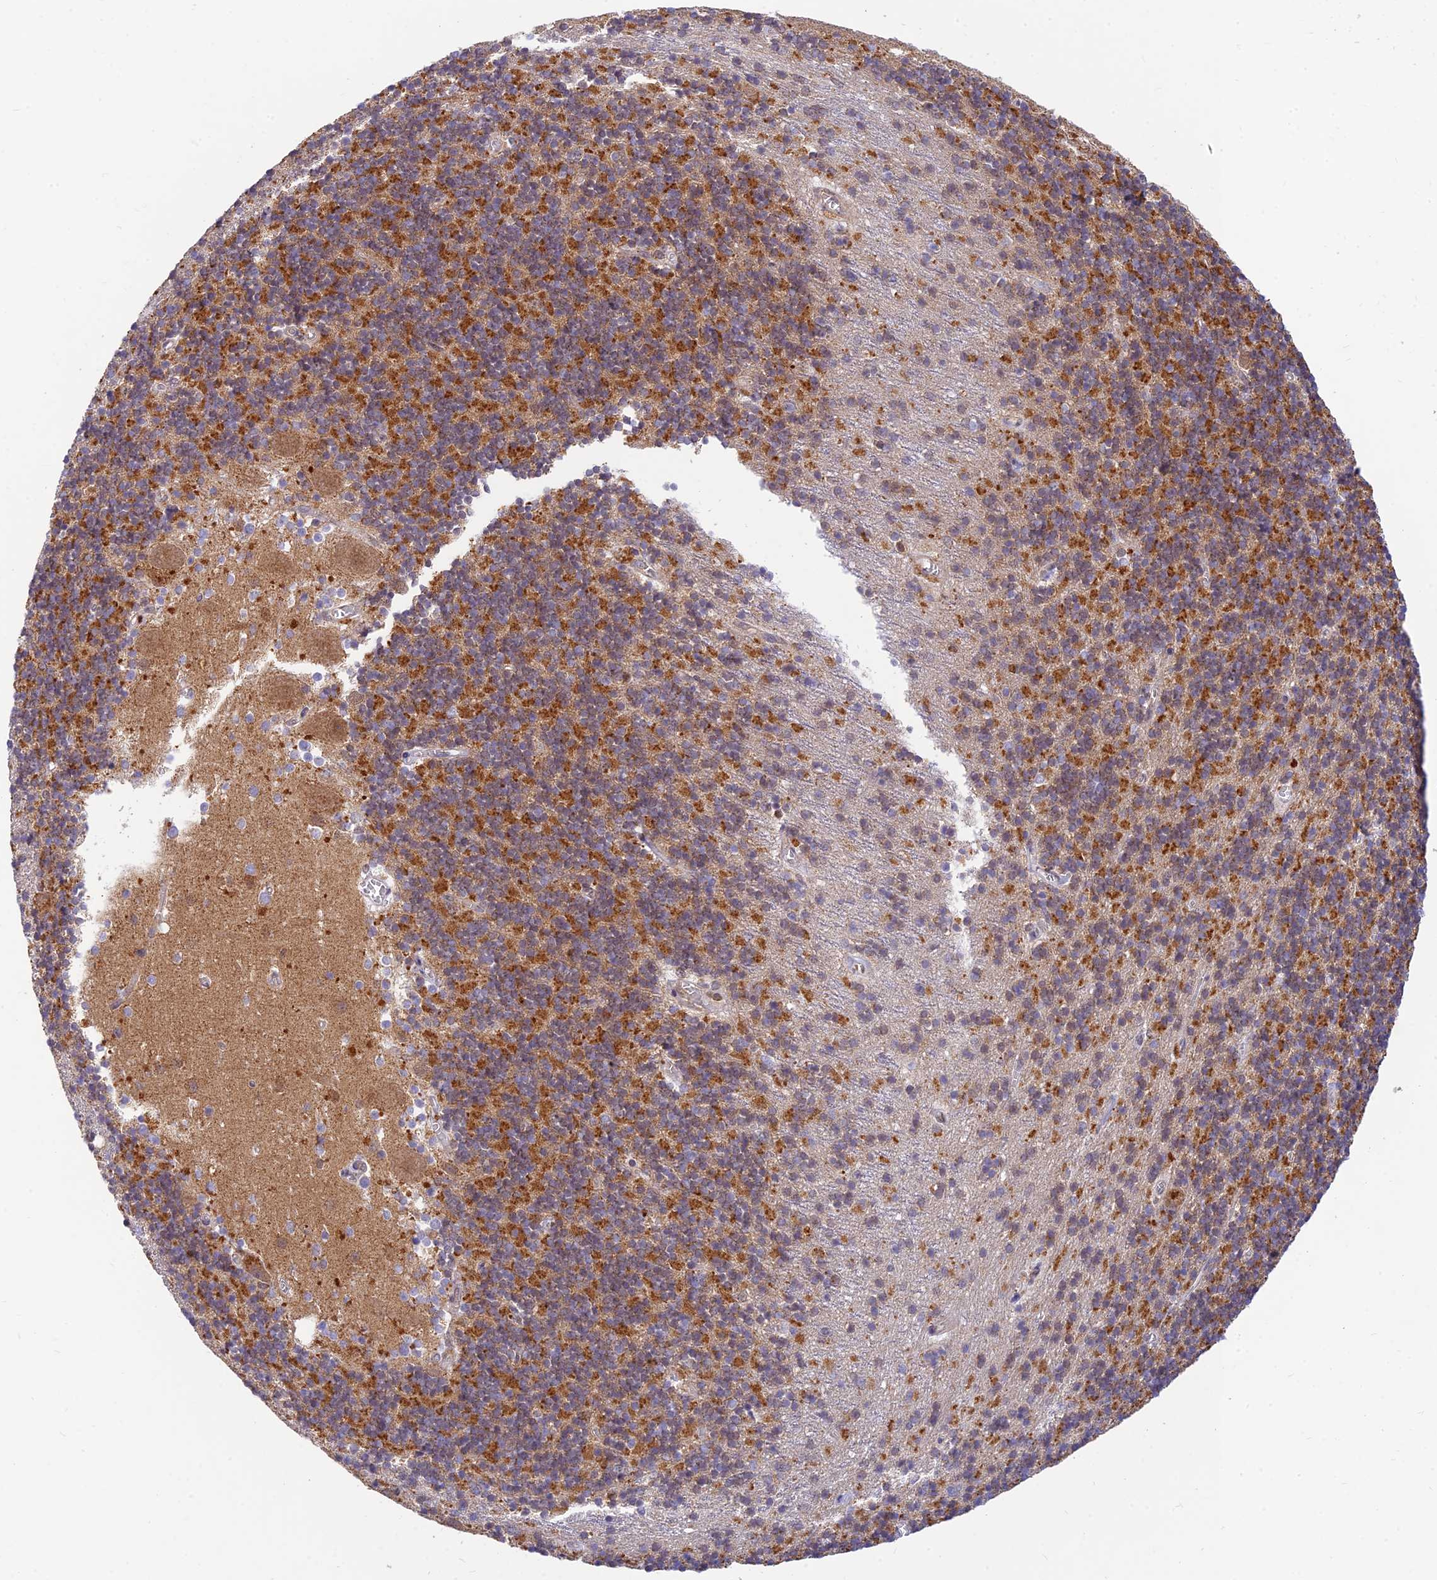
{"staining": {"intensity": "strong", "quantity": "25%-75%", "location": "cytoplasmic/membranous"}, "tissue": "cerebellum", "cell_type": "Cells in granular layer", "image_type": "normal", "snomed": [{"axis": "morphology", "description": "Normal tissue, NOS"}, {"axis": "topography", "description": "Cerebellum"}], "caption": "A photomicrograph of cerebellum stained for a protein shows strong cytoplasmic/membranous brown staining in cells in granular layer.", "gene": "LYSMD2", "patient": {"sex": "male", "age": 54}}